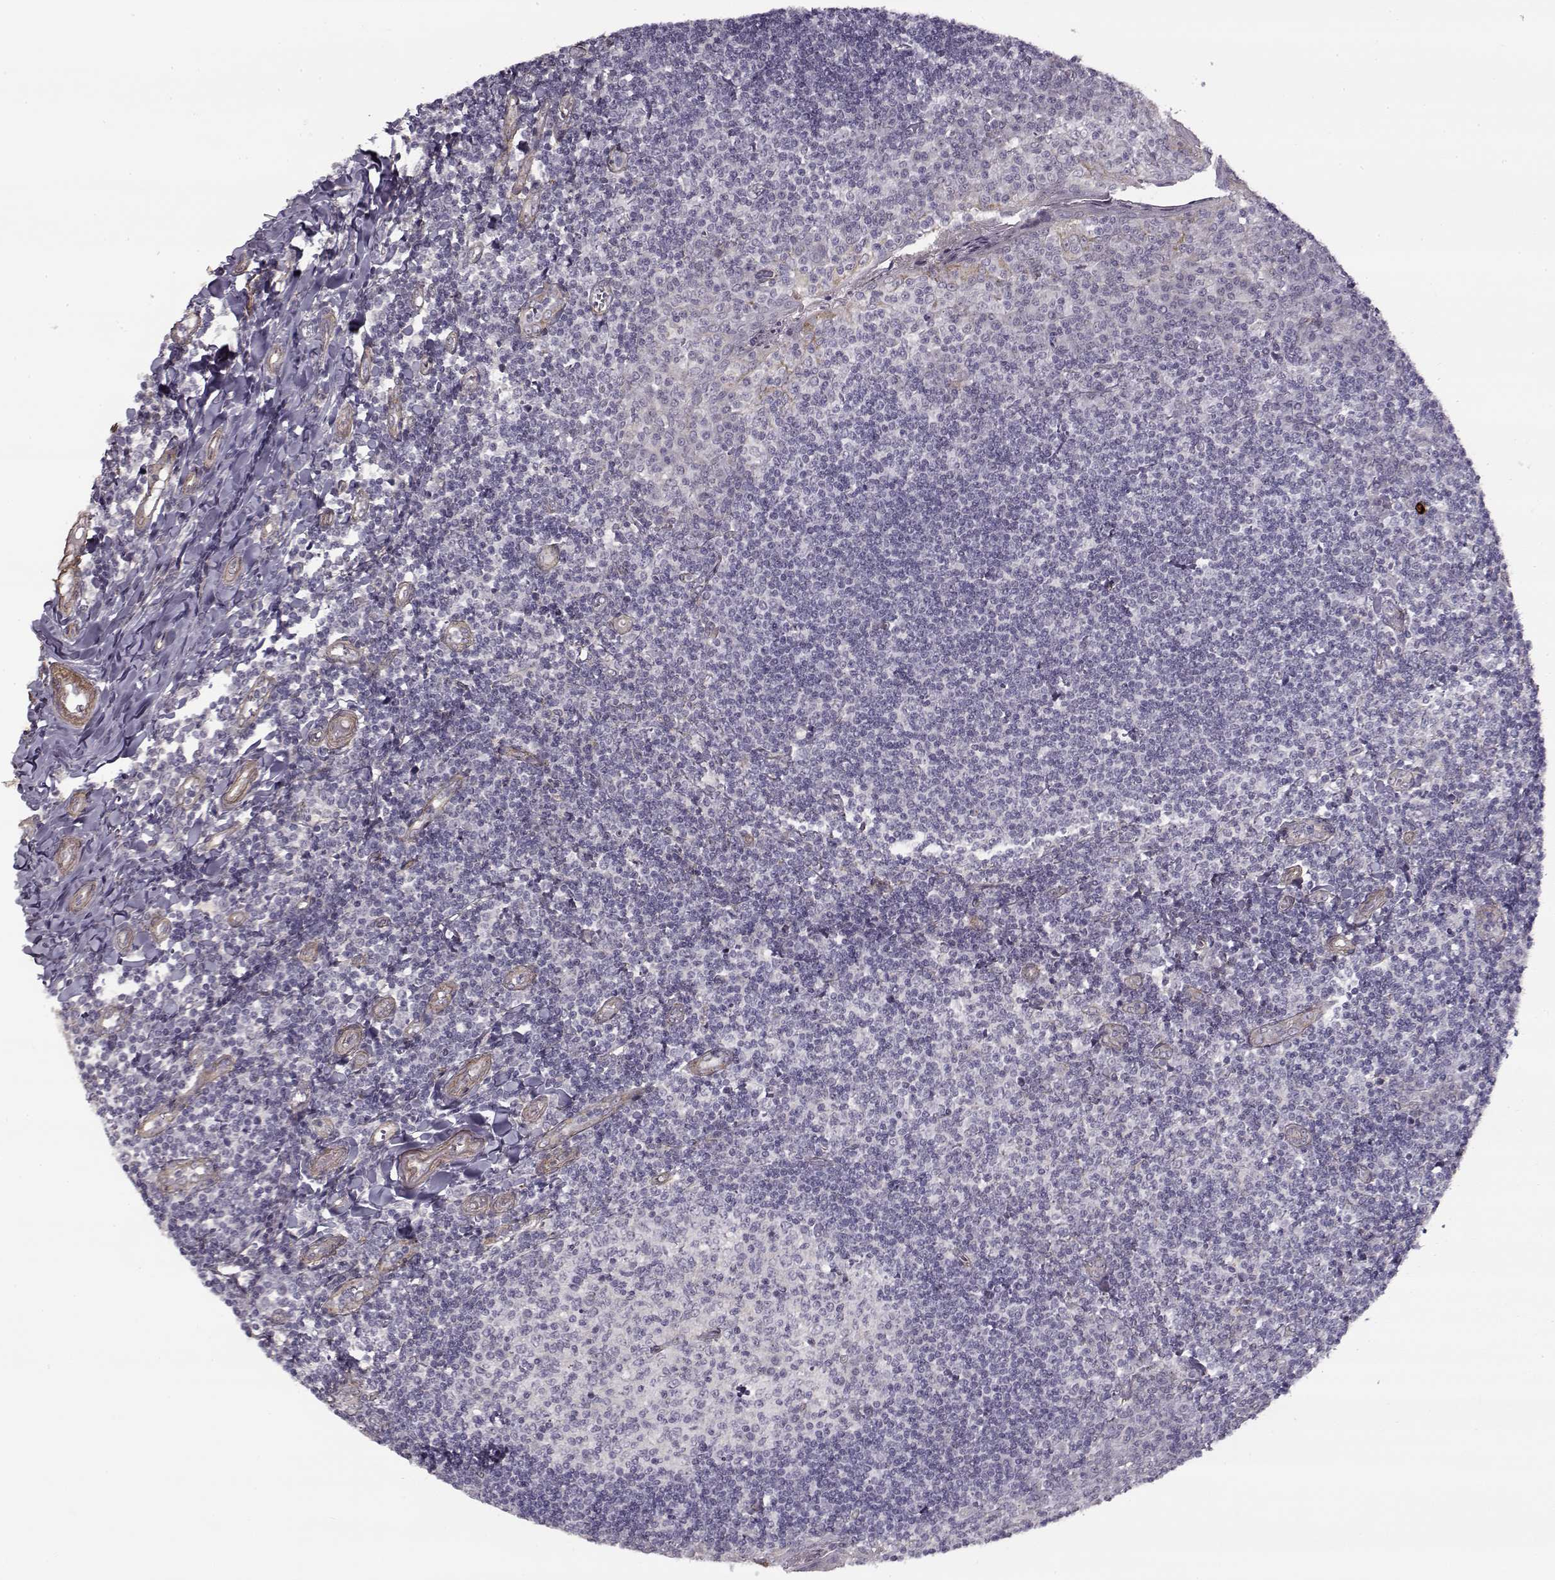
{"staining": {"intensity": "negative", "quantity": "none", "location": "none"}, "tissue": "tonsil", "cell_type": "Germinal center cells", "image_type": "normal", "snomed": [{"axis": "morphology", "description": "Normal tissue, NOS"}, {"axis": "topography", "description": "Tonsil"}], "caption": "The micrograph exhibits no staining of germinal center cells in normal tonsil. Brightfield microscopy of IHC stained with DAB (3,3'-diaminobenzidine) (brown) and hematoxylin (blue), captured at high magnification.", "gene": "LAMB2", "patient": {"sex": "female", "age": 12}}